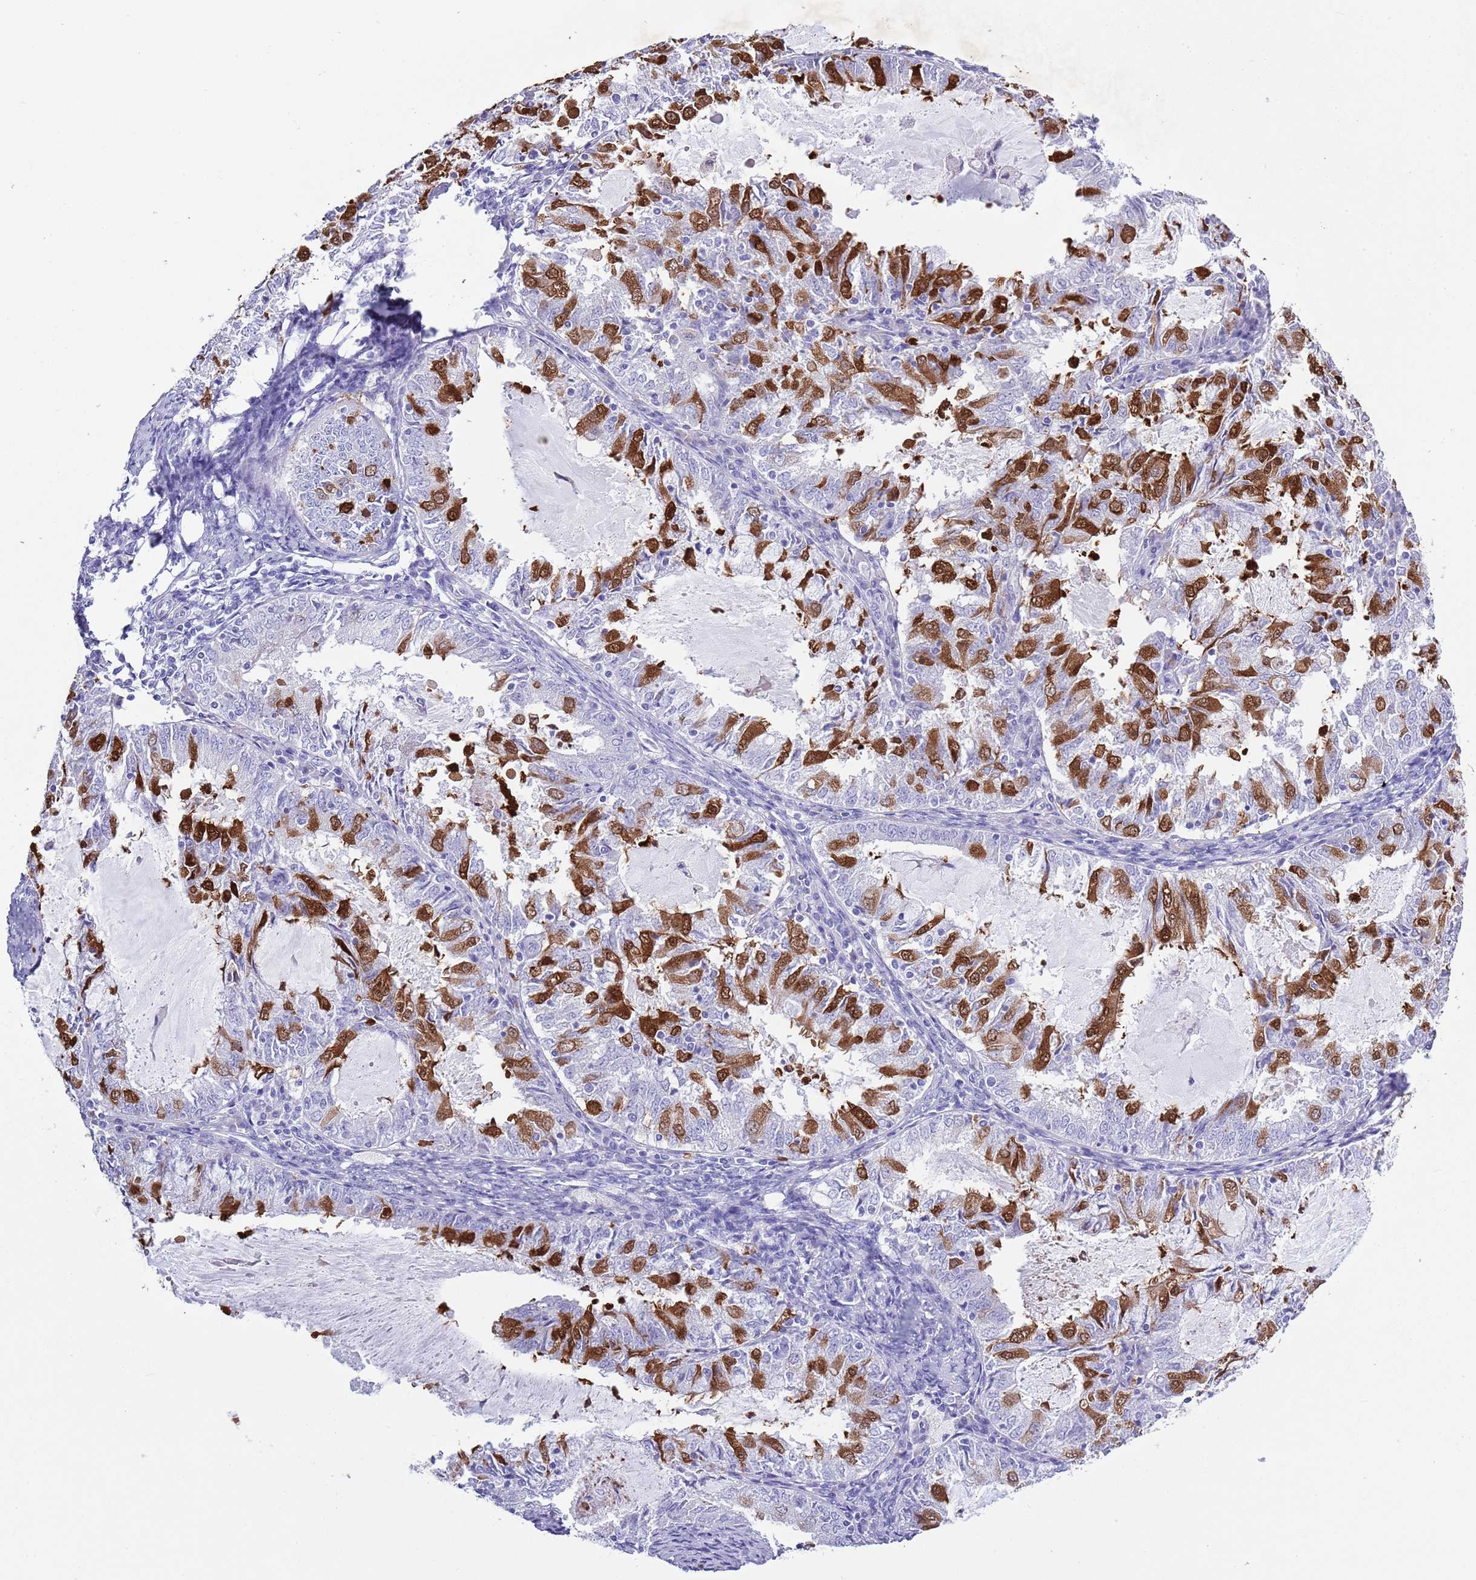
{"staining": {"intensity": "strong", "quantity": "25%-75%", "location": "cytoplasmic/membranous,nuclear"}, "tissue": "endometrial cancer", "cell_type": "Tumor cells", "image_type": "cancer", "snomed": [{"axis": "morphology", "description": "Adenocarcinoma, NOS"}, {"axis": "topography", "description": "Endometrium"}], "caption": "The micrograph exhibits immunohistochemical staining of endometrial cancer. There is strong cytoplasmic/membranous and nuclear staining is appreciated in approximately 25%-75% of tumor cells. (brown staining indicates protein expression, while blue staining denotes nuclei).", "gene": "ZFP2", "patient": {"sex": "female", "age": 57}}